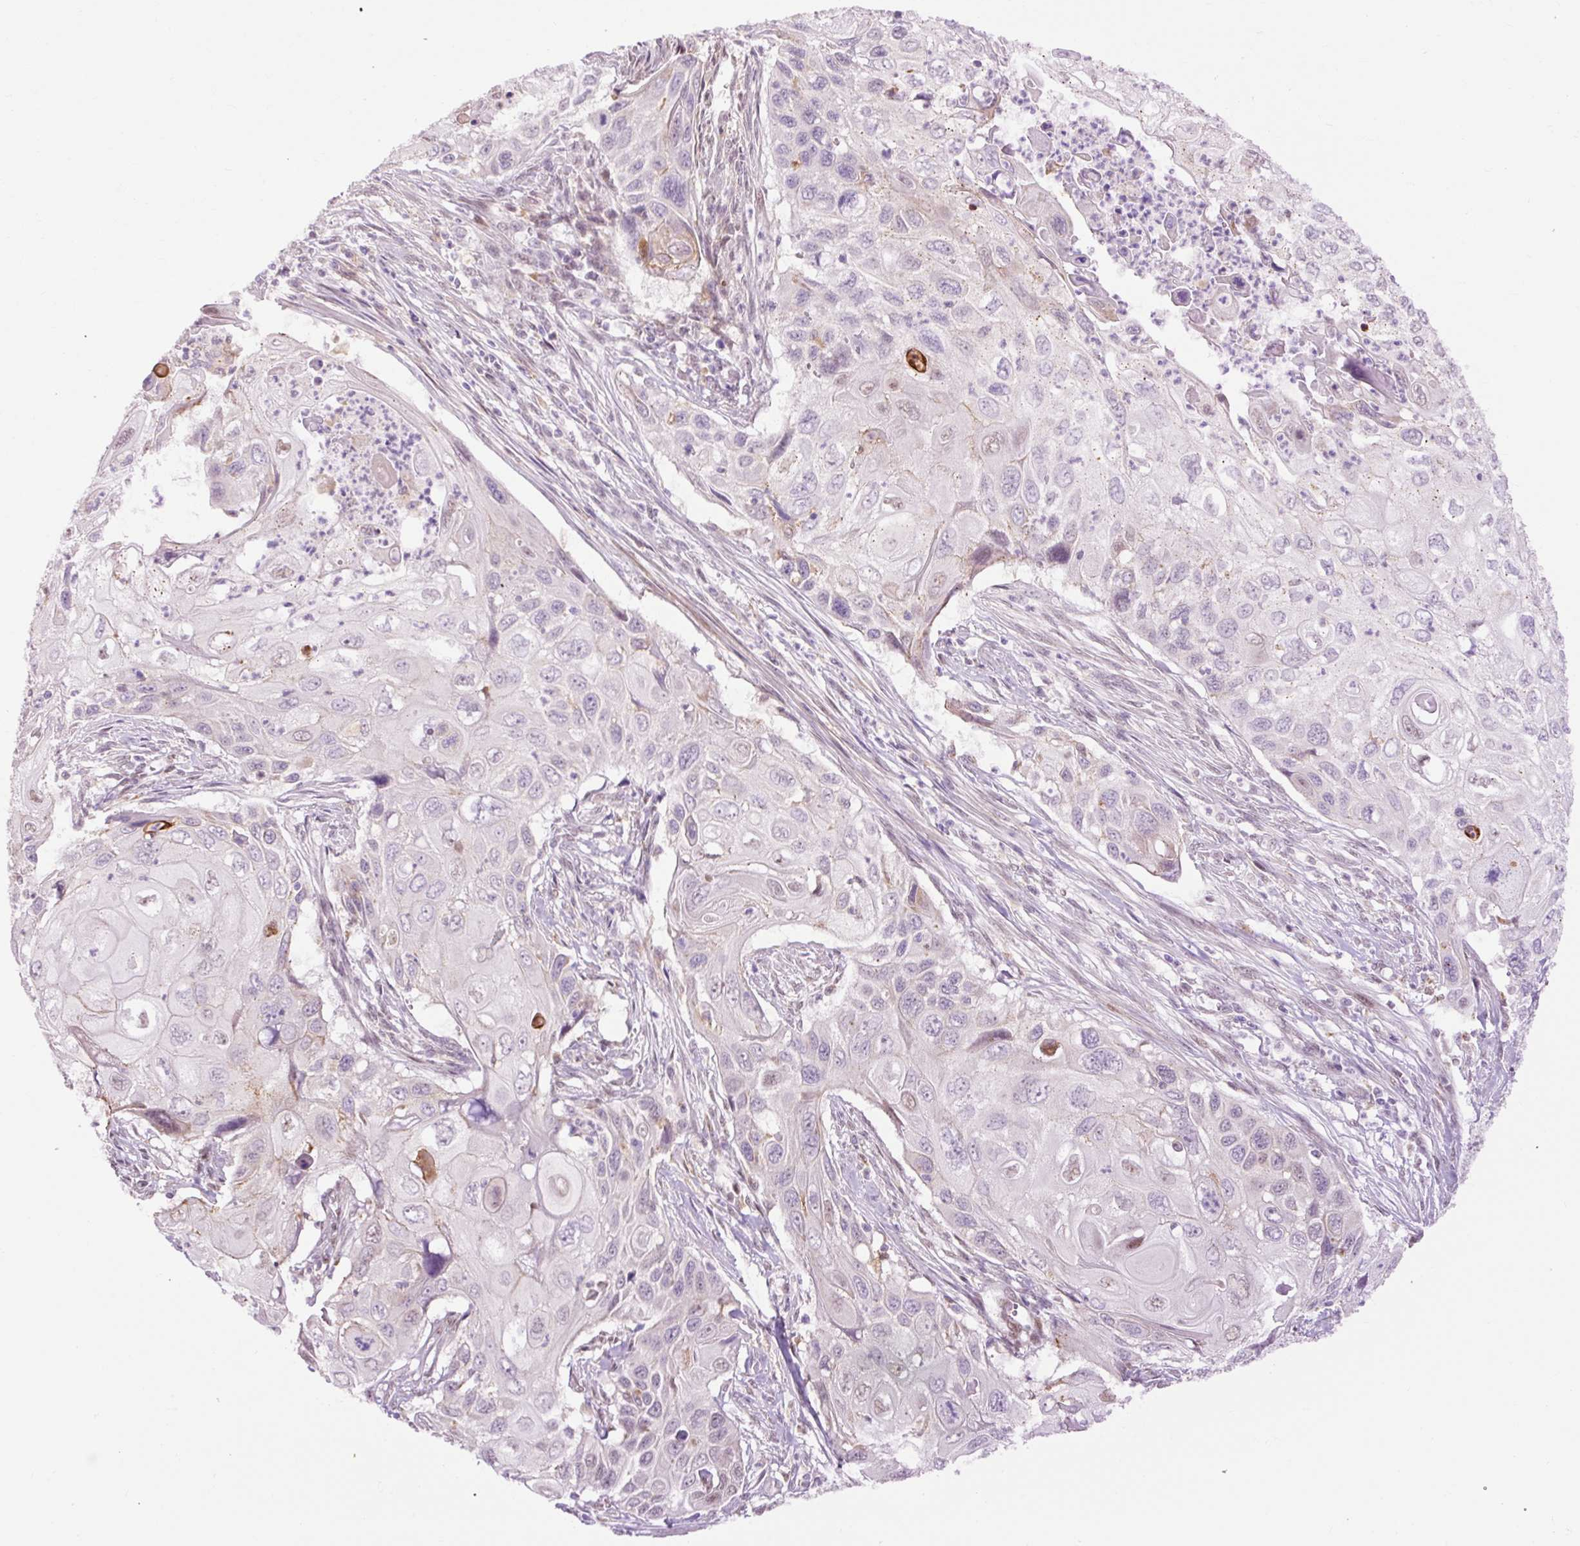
{"staining": {"intensity": "negative", "quantity": "none", "location": "none"}, "tissue": "cervical cancer", "cell_type": "Tumor cells", "image_type": "cancer", "snomed": [{"axis": "morphology", "description": "Squamous cell carcinoma, NOS"}, {"axis": "topography", "description": "Cervix"}], "caption": "Histopathology image shows no significant protein expression in tumor cells of squamous cell carcinoma (cervical).", "gene": "LY86", "patient": {"sex": "female", "age": 70}}